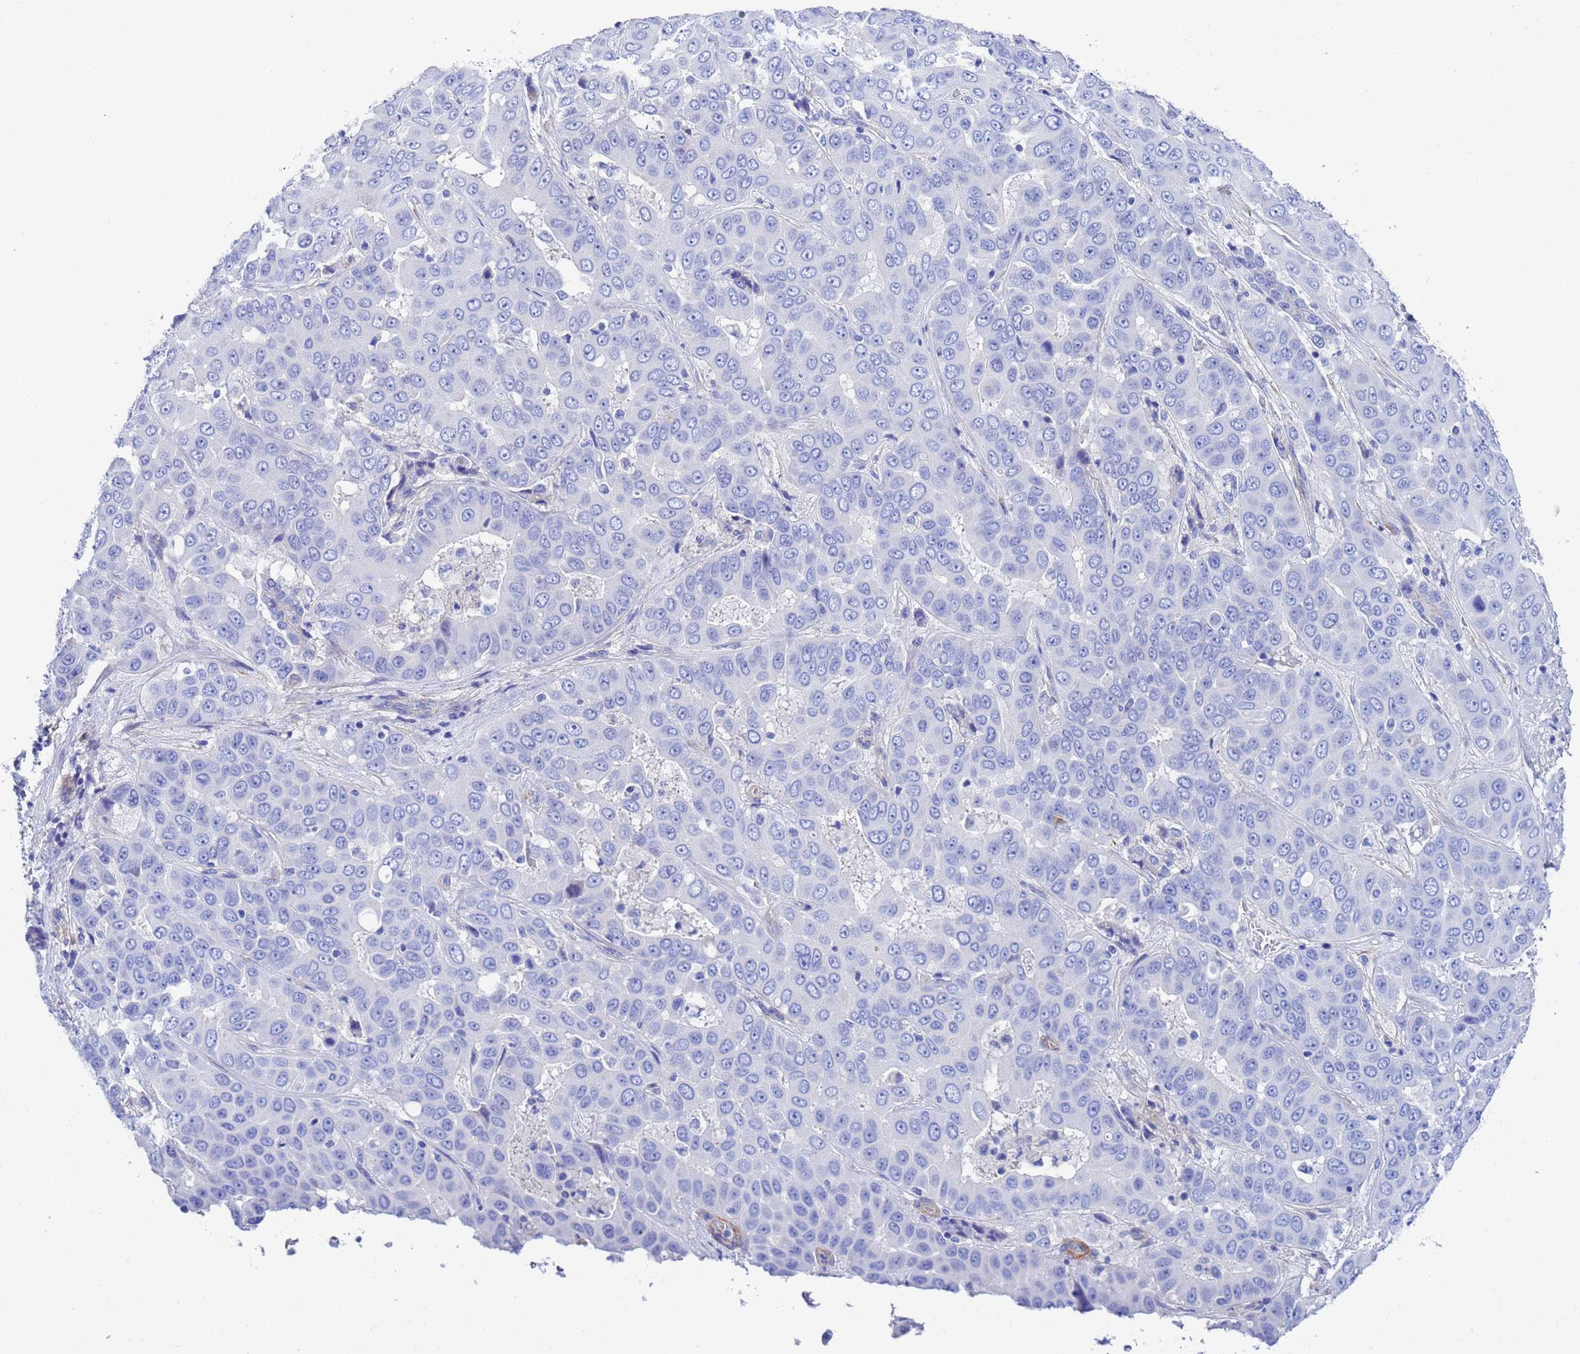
{"staining": {"intensity": "negative", "quantity": "none", "location": "none"}, "tissue": "liver cancer", "cell_type": "Tumor cells", "image_type": "cancer", "snomed": [{"axis": "morphology", "description": "Cholangiocarcinoma"}, {"axis": "topography", "description": "Liver"}], "caption": "A high-resolution histopathology image shows immunohistochemistry staining of liver cholangiocarcinoma, which exhibits no significant staining in tumor cells.", "gene": "CST4", "patient": {"sex": "female", "age": 52}}